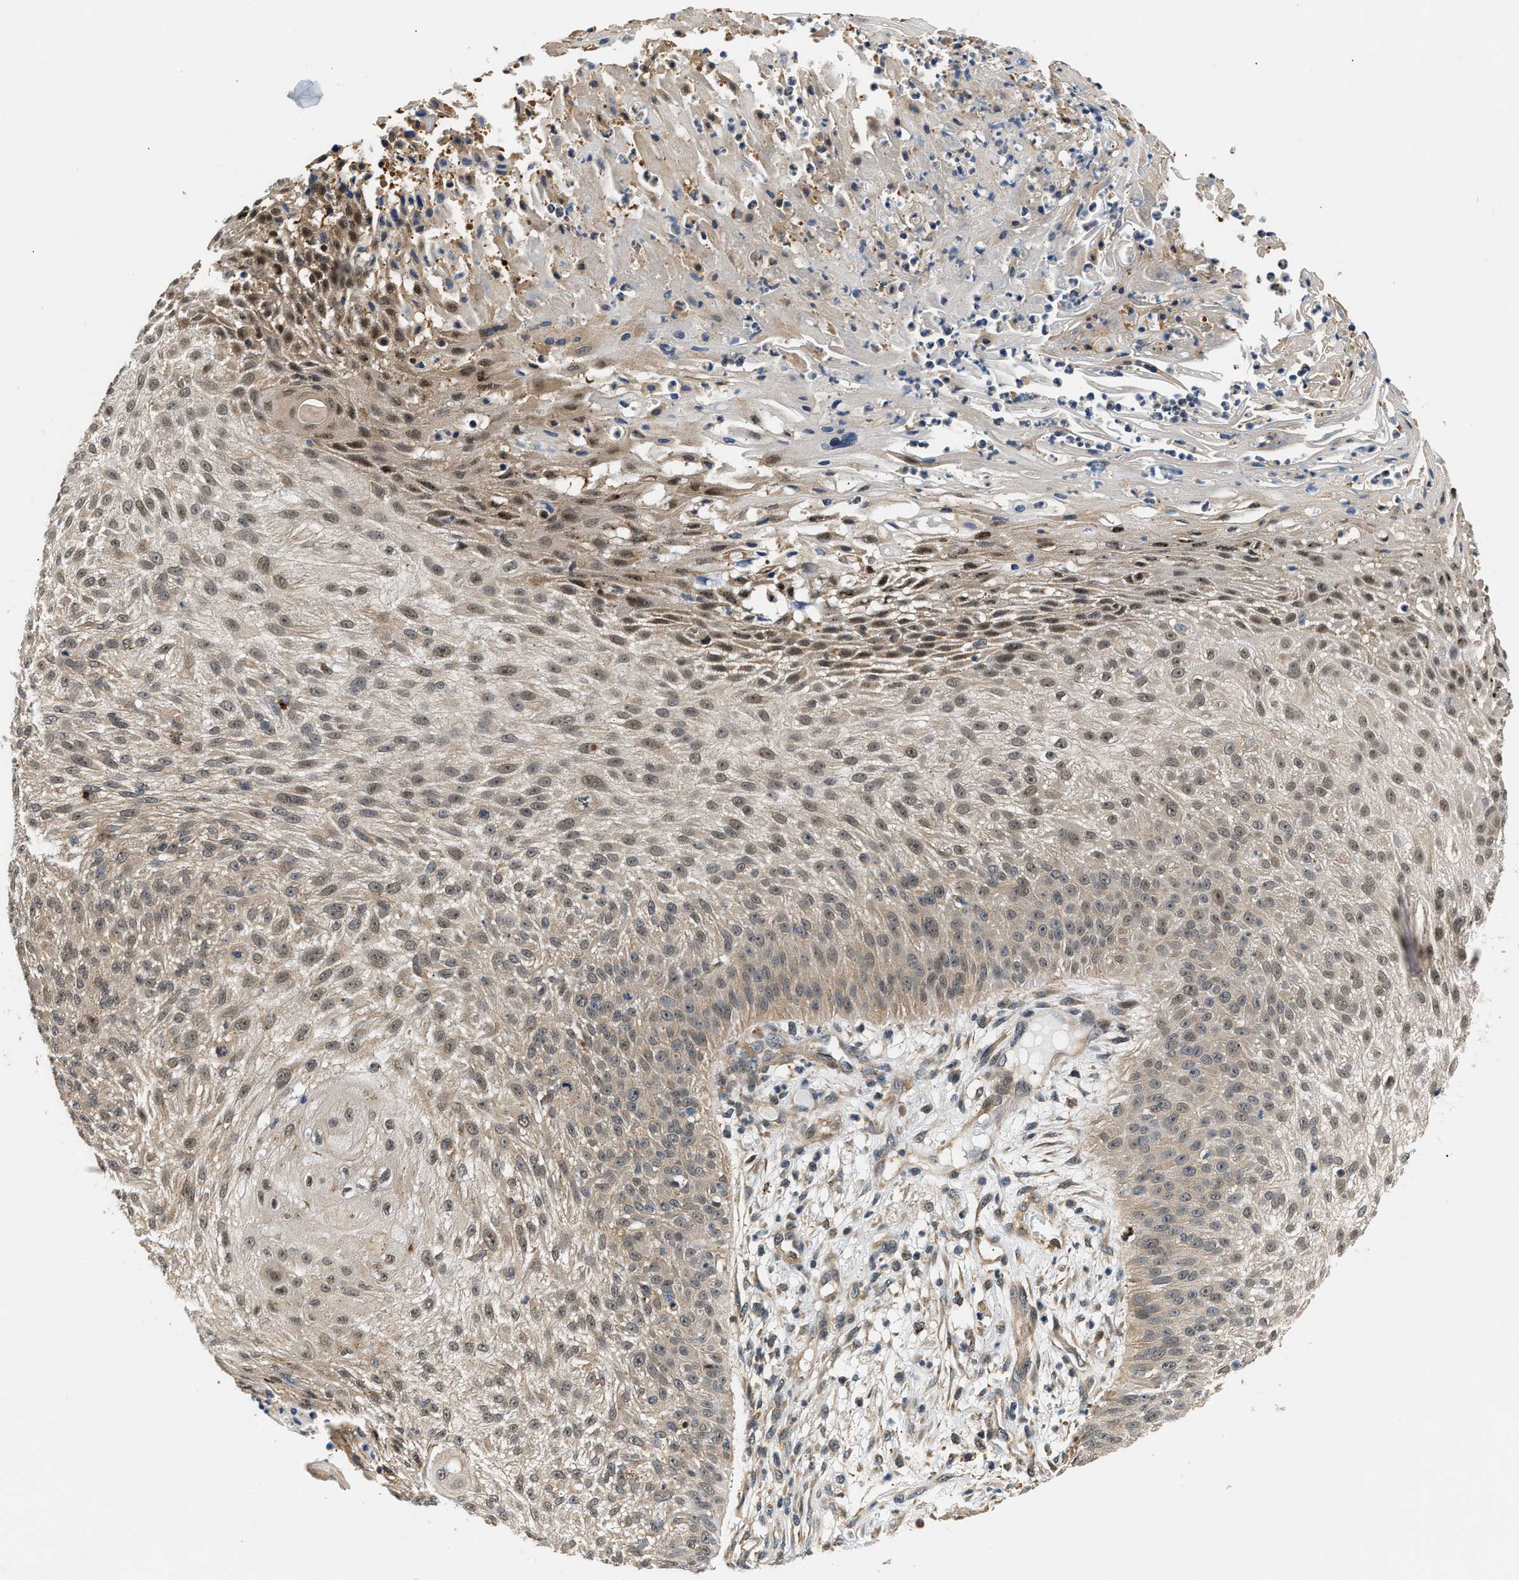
{"staining": {"intensity": "weak", "quantity": ">75%", "location": "cytoplasmic/membranous,nuclear"}, "tissue": "skin cancer", "cell_type": "Tumor cells", "image_type": "cancer", "snomed": [{"axis": "morphology", "description": "Squamous cell carcinoma, NOS"}, {"axis": "topography", "description": "Skin"}], "caption": "Squamous cell carcinoma (skin) stained with a brown dye demonstrates weak cytoplasmic/membranous and nuclear positive expression in approximately >75% of tumor cells.", "gene": "LARP6", "patient": {"sex": "female", "age": 80}}